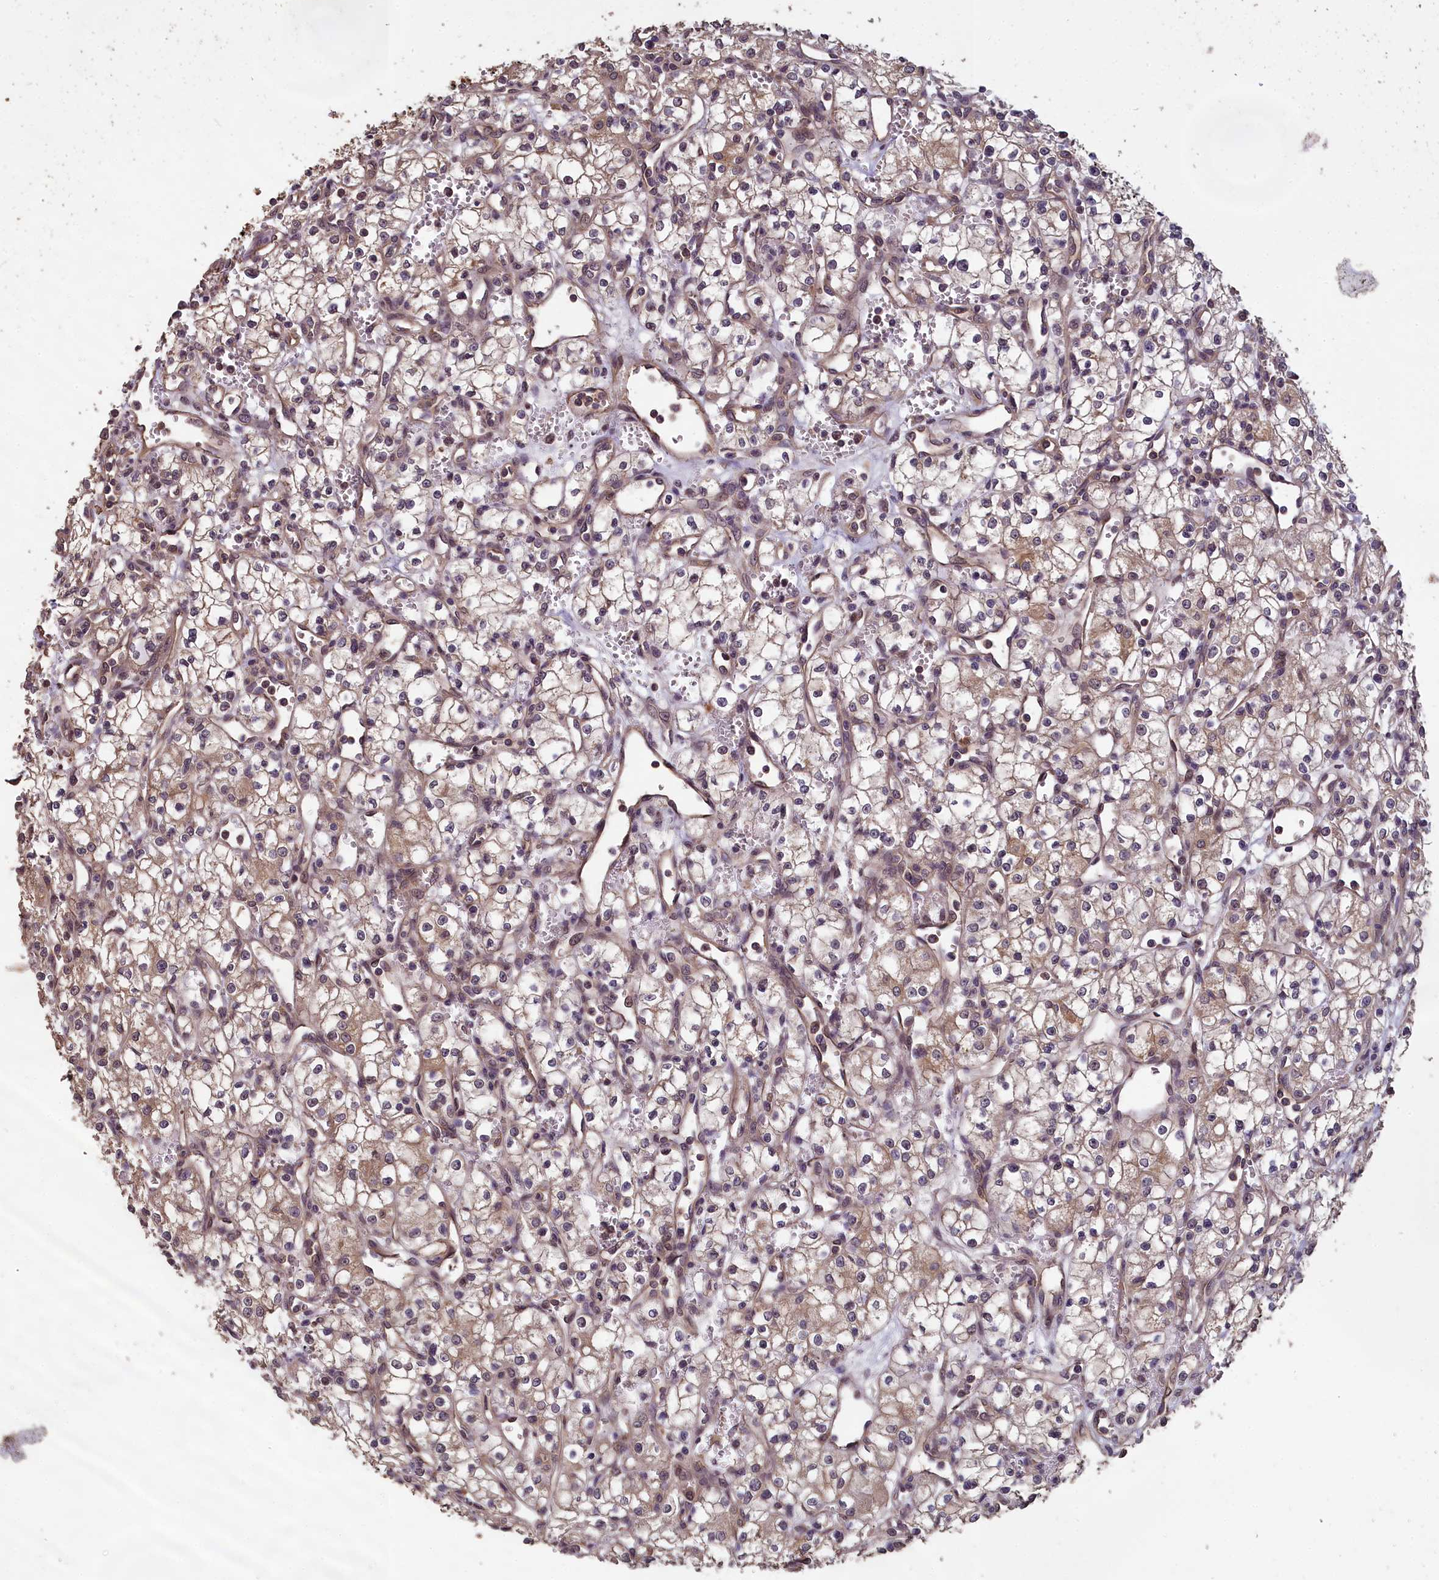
{"staining": {"intensity": "weak", "quantity": "<25%", "location": "cytoplasmic/membranous"}, "tissue": "renal cancer", "cell_type": "Tumor cells", "image_type": "cancer", "snomed": [{"axis": "morphology", "description": "Adenocarcinoma, NOS"}, {"axis": "topography", "description": "Kidney"}], "caption": "Photomicrograph shows no significant protein positivity in tumor cells of renal cancer.", "gene": "CHD9", "patient": {"sex": "male", "age": 59}}